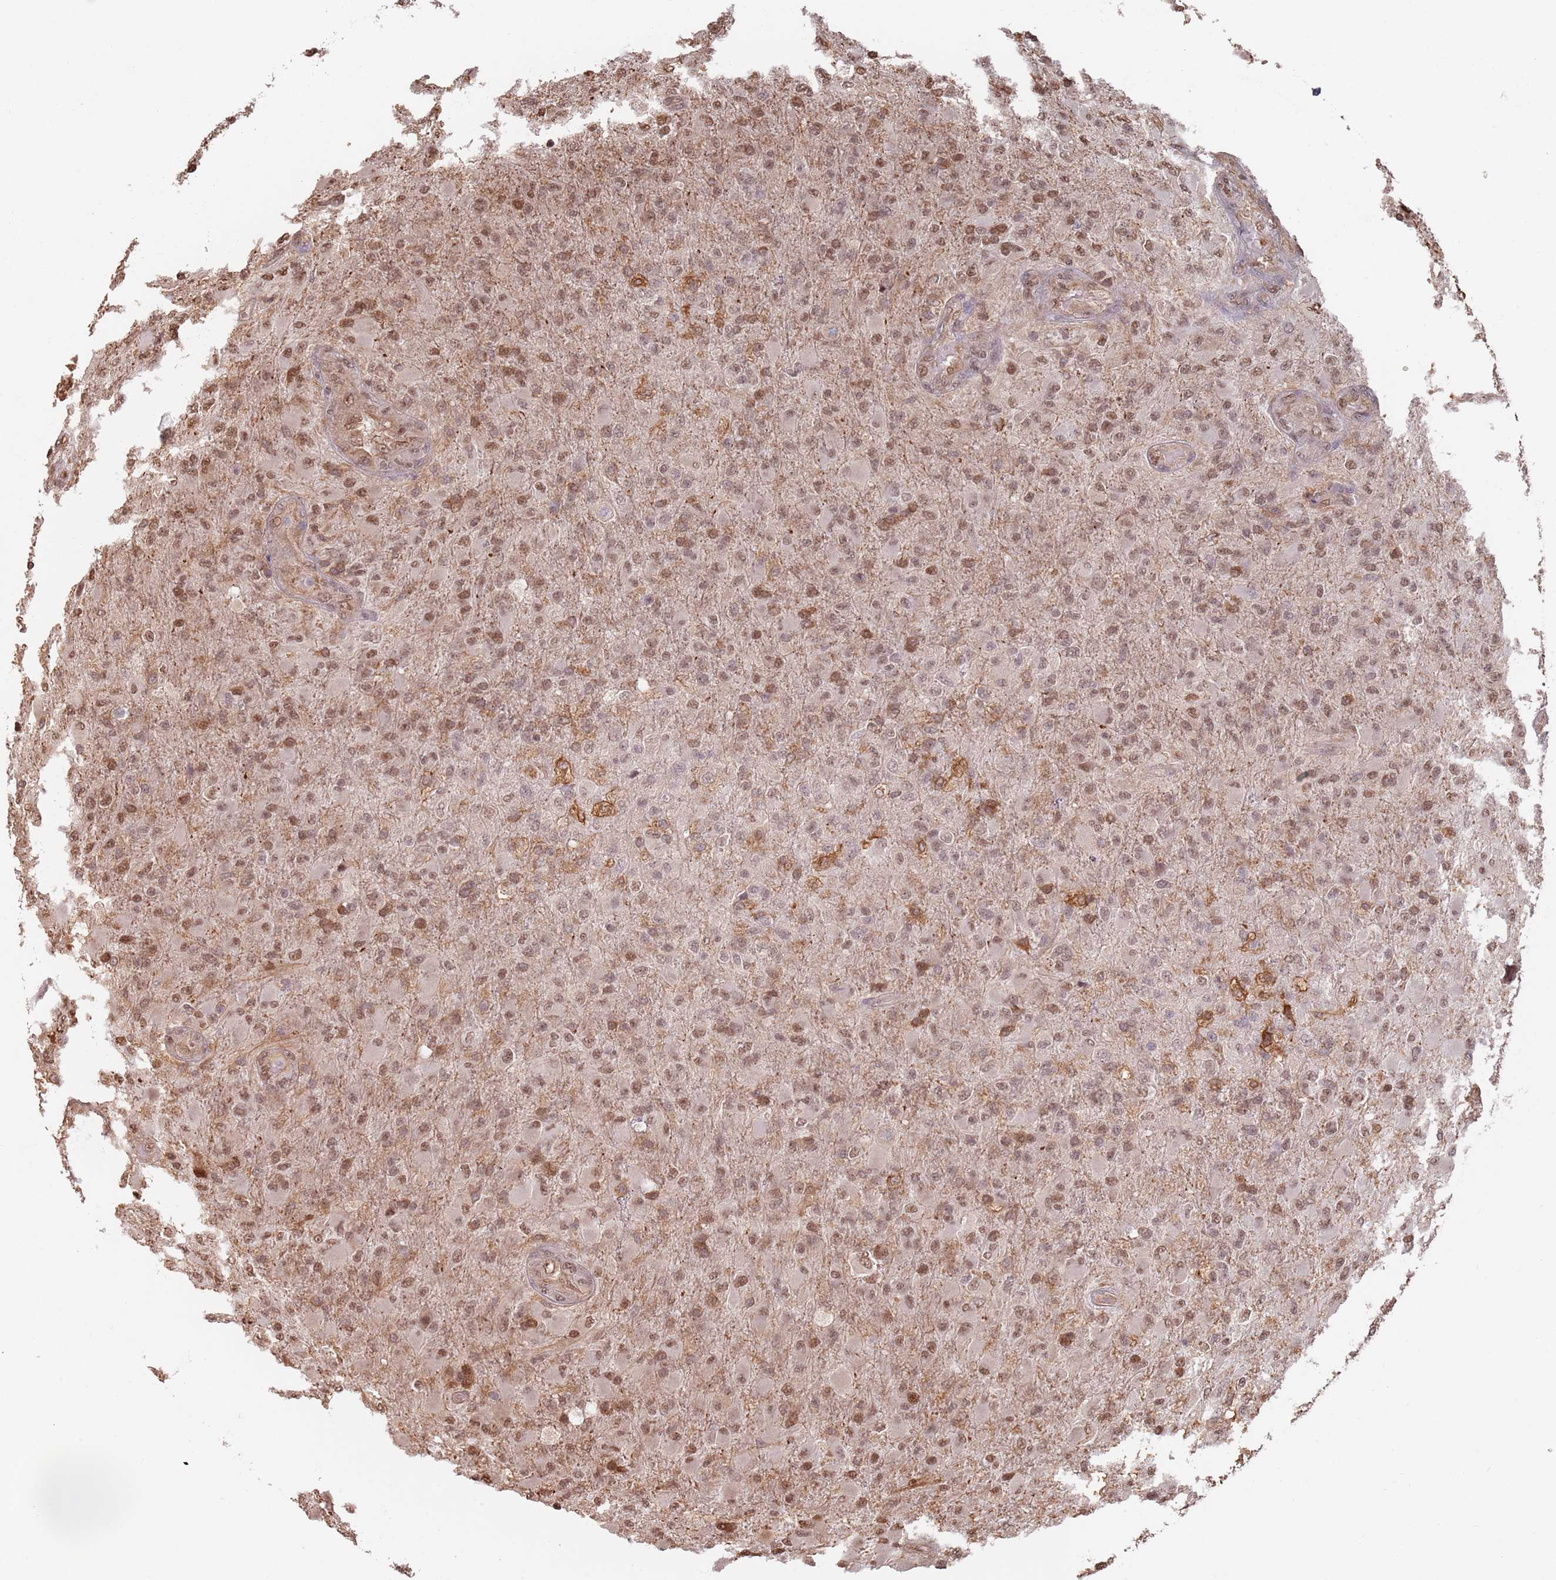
{"staining": {"intensity": "moderate", "quantity": ">75%", "location": "cytoplasmic/membranous,nuclear"}, "tissue": "glioma", "cell_type": "Tumor cells", "image_type": "cancer", "snomed": [{"axis": "morphology", "description": "Glioma, malignant, Low grade"}, {"axis": "topography", "description": "Brain"}], "caption": "Human glioma stained with a brown dye shows moderate cytoplasmic/membranous and nuclear positive staining in approximately >75% of tumor cells.", "gene": "PLSCR5", "patient": {"sex": "male", "age": 65}}